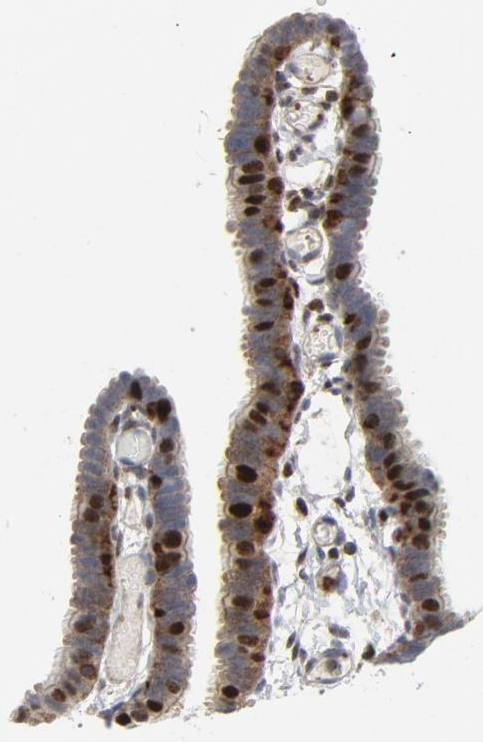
{"staining": {"intensity": "moderate", "quantity": ">75%", "location": "cytoplasmic/membranous,nuclear"}, "tissue": "fallopian tube", "cell_type": "Glandular cells", "image_type": "normal", "snomed": [{"axis": "morphology", "description": "Normal tissue, NOS"}, {"axis": "topography", "description": "Fallopian tube"}], "caption": "The image shows staining of benign fallopian tube, revealing moderate cytoplasmic/membranous,nuclear protein staining (brown color) within glandular cells. (brown staining indicates protein expression, while blue staining denotes nuclei).", "gene": "YES1", "patient": {"sex": "female", "age": 29}}